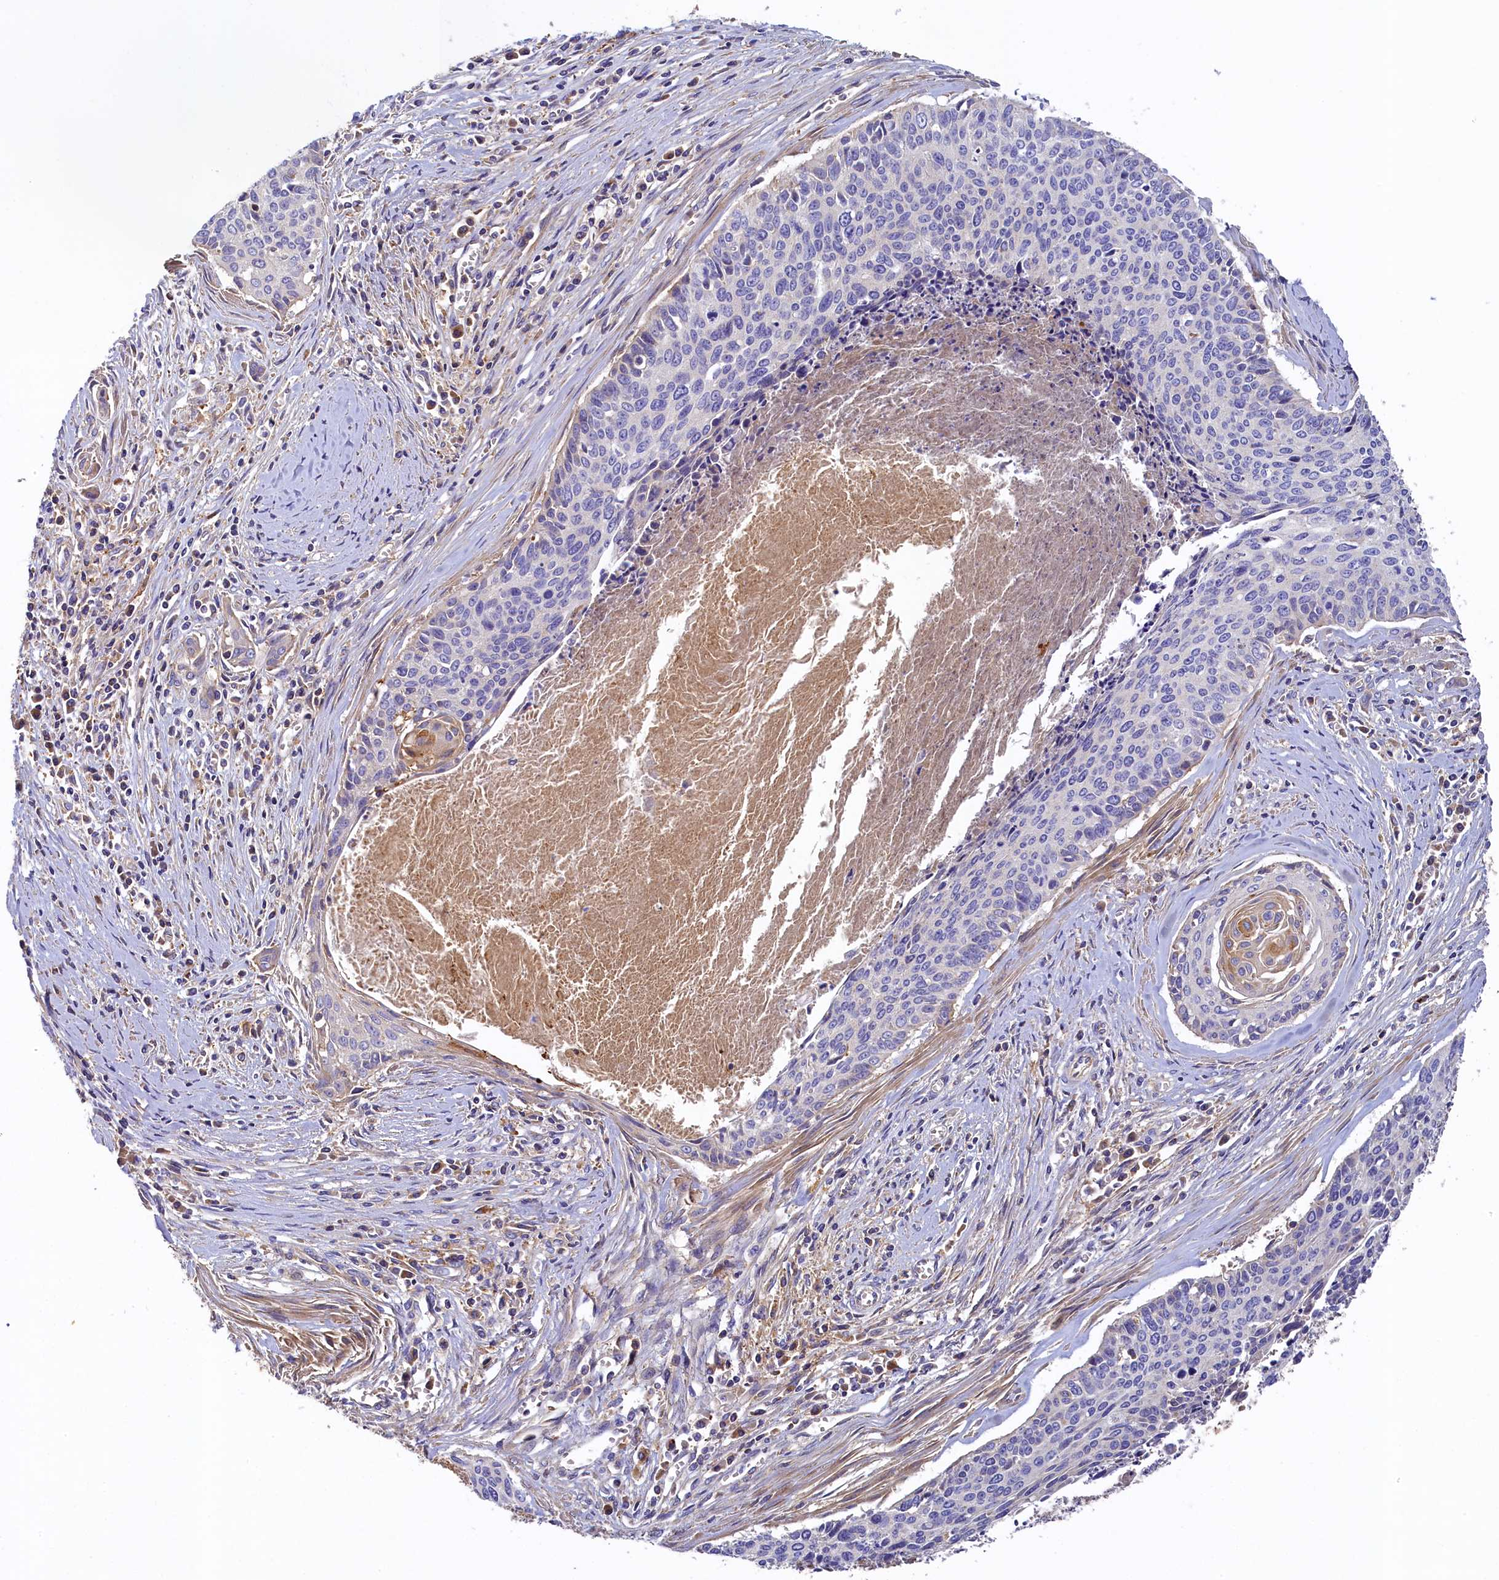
{"staining": {"intensity": "negative", "quantity": "none", "location": "none"}, "tissue": "cervical cancer", "cell_type": "Tumor cells", "image_type": "cancer", "snomed": [{"axis": "morphology", "description": "Squamous cell carcinoma, NOS"}, {"axis": "topography", "description": "Cervix"}], "caption": "A histopathology image of human cervical cancer is negative for staining in tumor cells.", "gene": "SEC31B", "patient": {"sex": "female", "age": 55}}